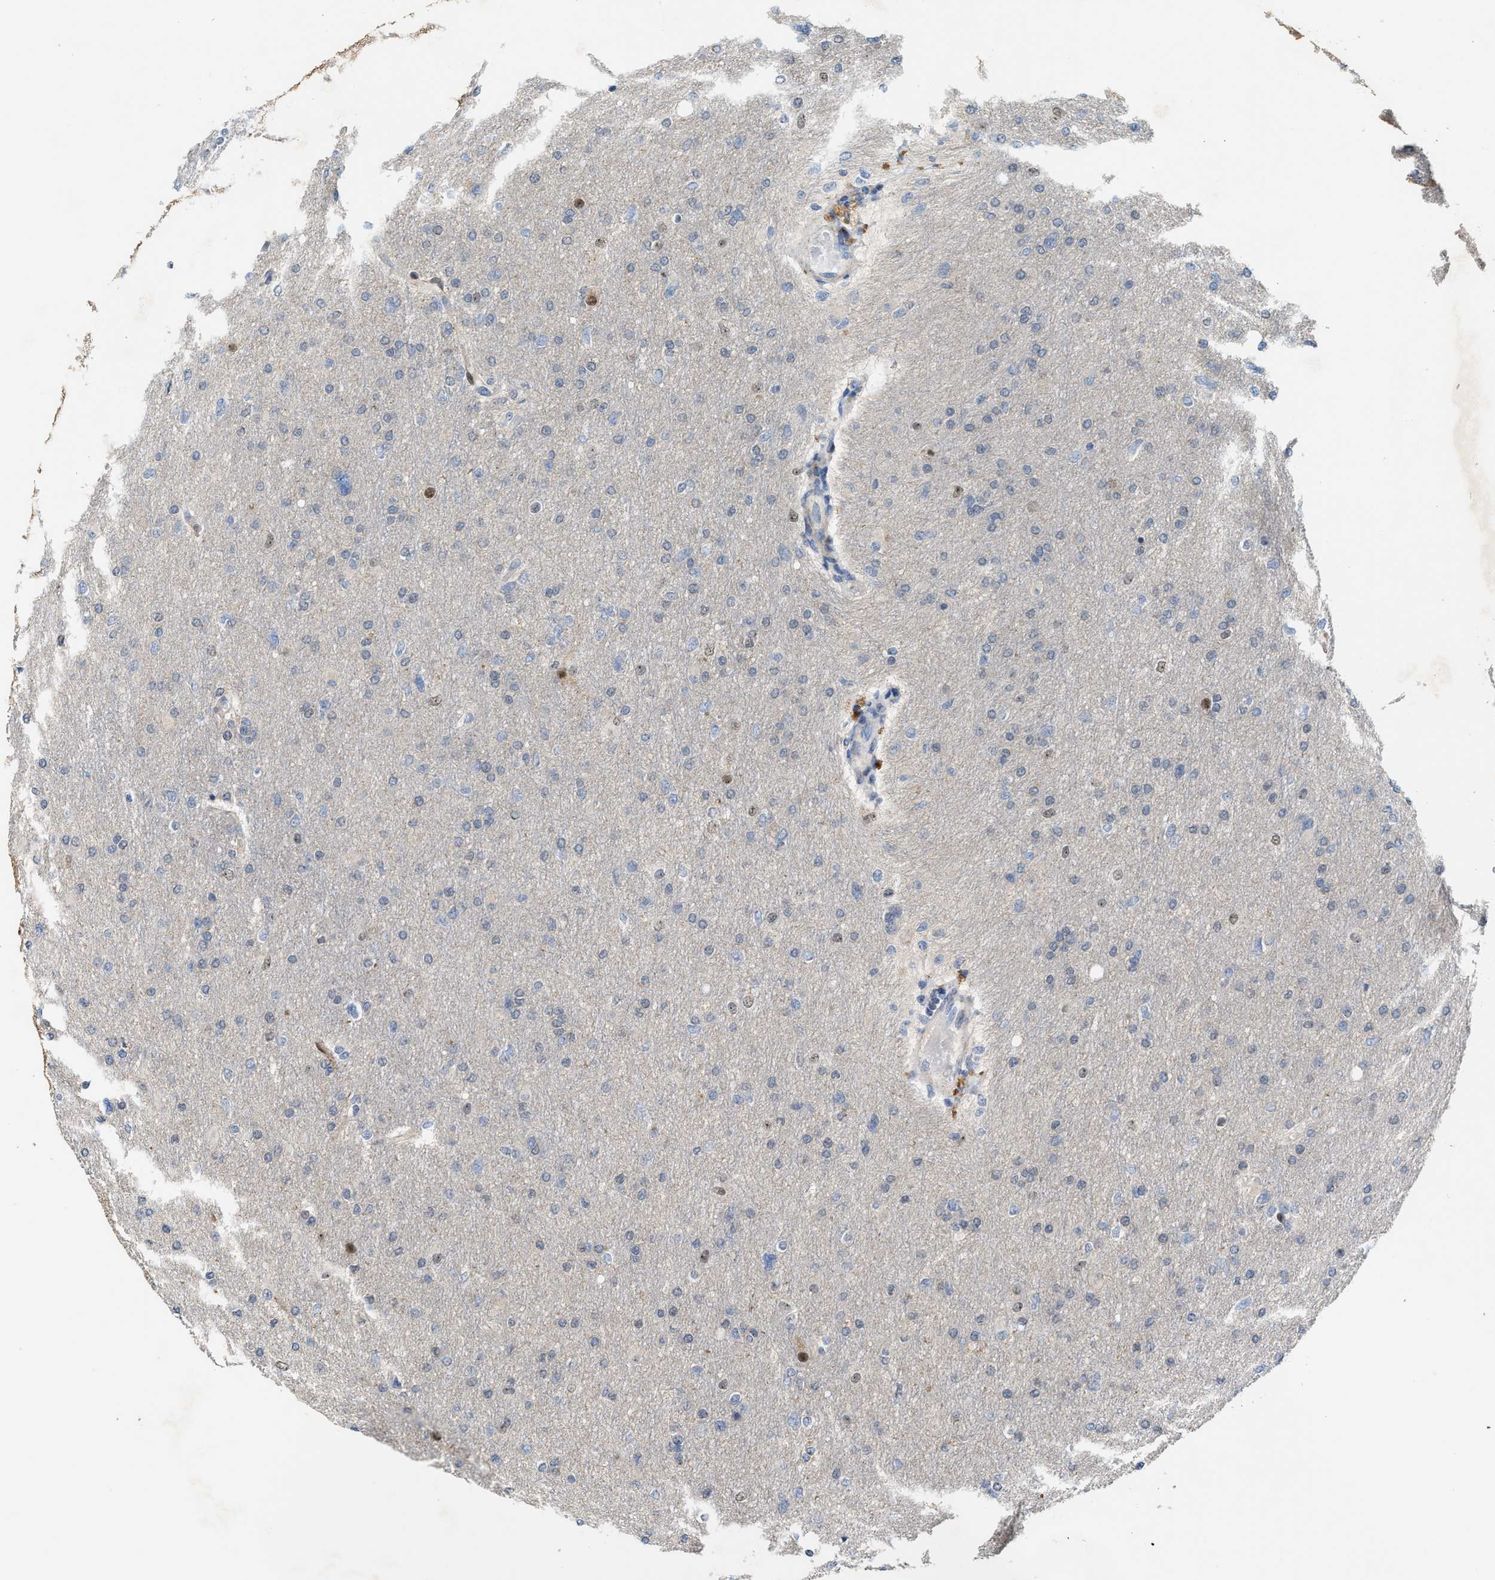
{"staining": {"intensity": "moderate", "quantity": "<25%", "location": "nuclear"}, "tissue": "glioma", "cell_type": "Tumor cells", "image_type": "cancer", "snomed": [{"axis": "morphology", "description": "Glioma, malignant, High grade"}, {"axis": "topography", "description": "Cerebral cortex"}], "caption": "Protein expression analysis of human malignant high-grade glioma reveals moderate nuclear expression in about <25% of tumor cells. (Brightfield microscopy of DAB IHC at high magnification).", "gene": "ZNF783", "patient": {"sex": "female", "age": 36}}